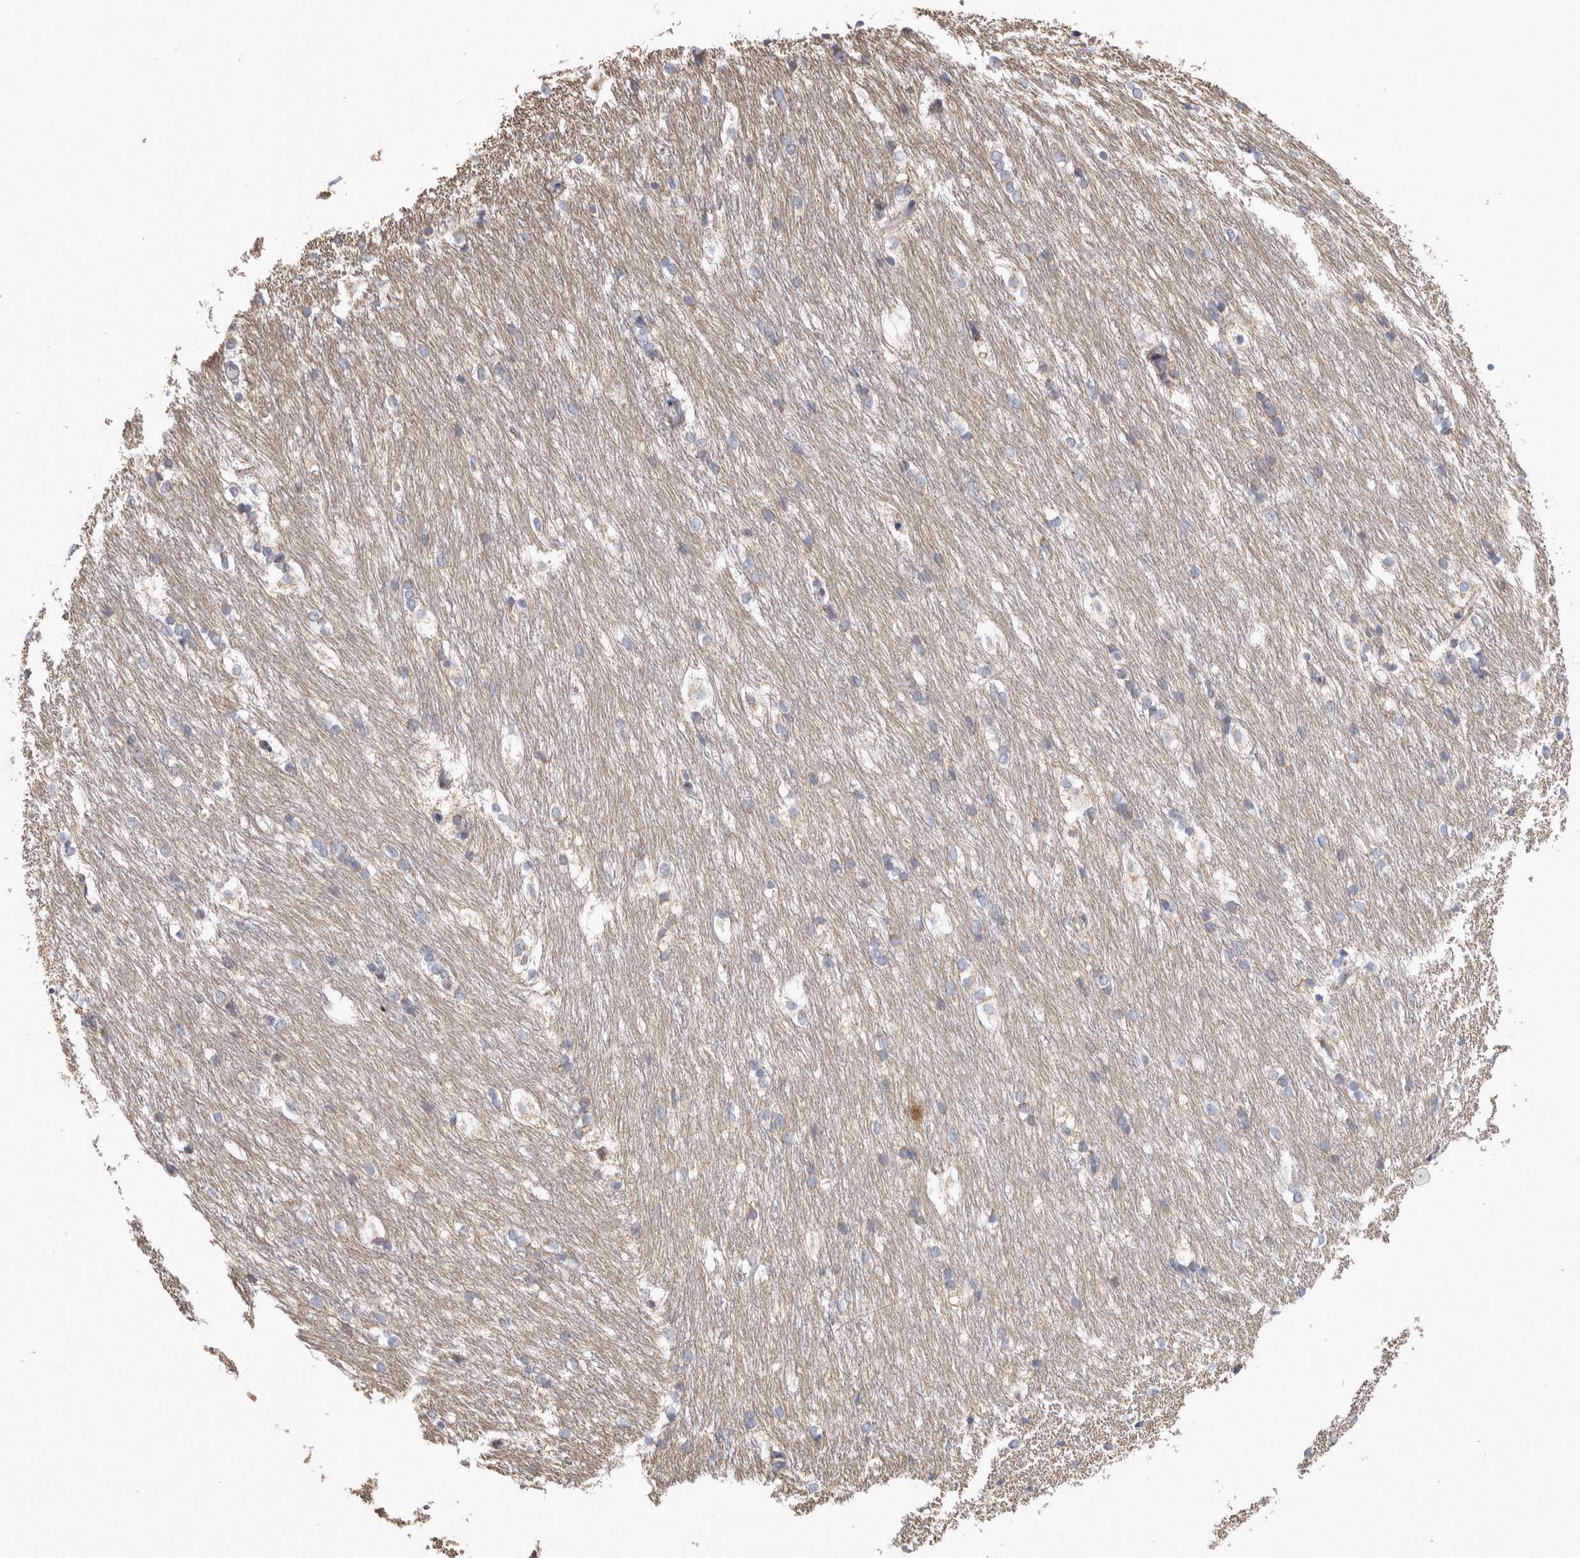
{"staining": {"intensity": "moderate", "quantity": "<25%", "location": "cytoplasmic/membranous"}, "tissue": "caudate", "cell_type": "Glial cells", "image_type": "normal", "snomed": [{"axis": "morphology", "description": "Normal tissue, NOS"}, {"axis": "topography", "description": "Lateral ventricle wall"}], "caption": "Glial cells exhibit low levels of moderate cytoplasmic/membranous positivity in approximately <25% of cells in unremarkable caudate. The staining is performed using DAB brown chromogen to label protein expression. The nuclei are counter-stained blue using hematoxylin.", "gene": "SCO1", "patient": {"sex": "female", "age": 19}}